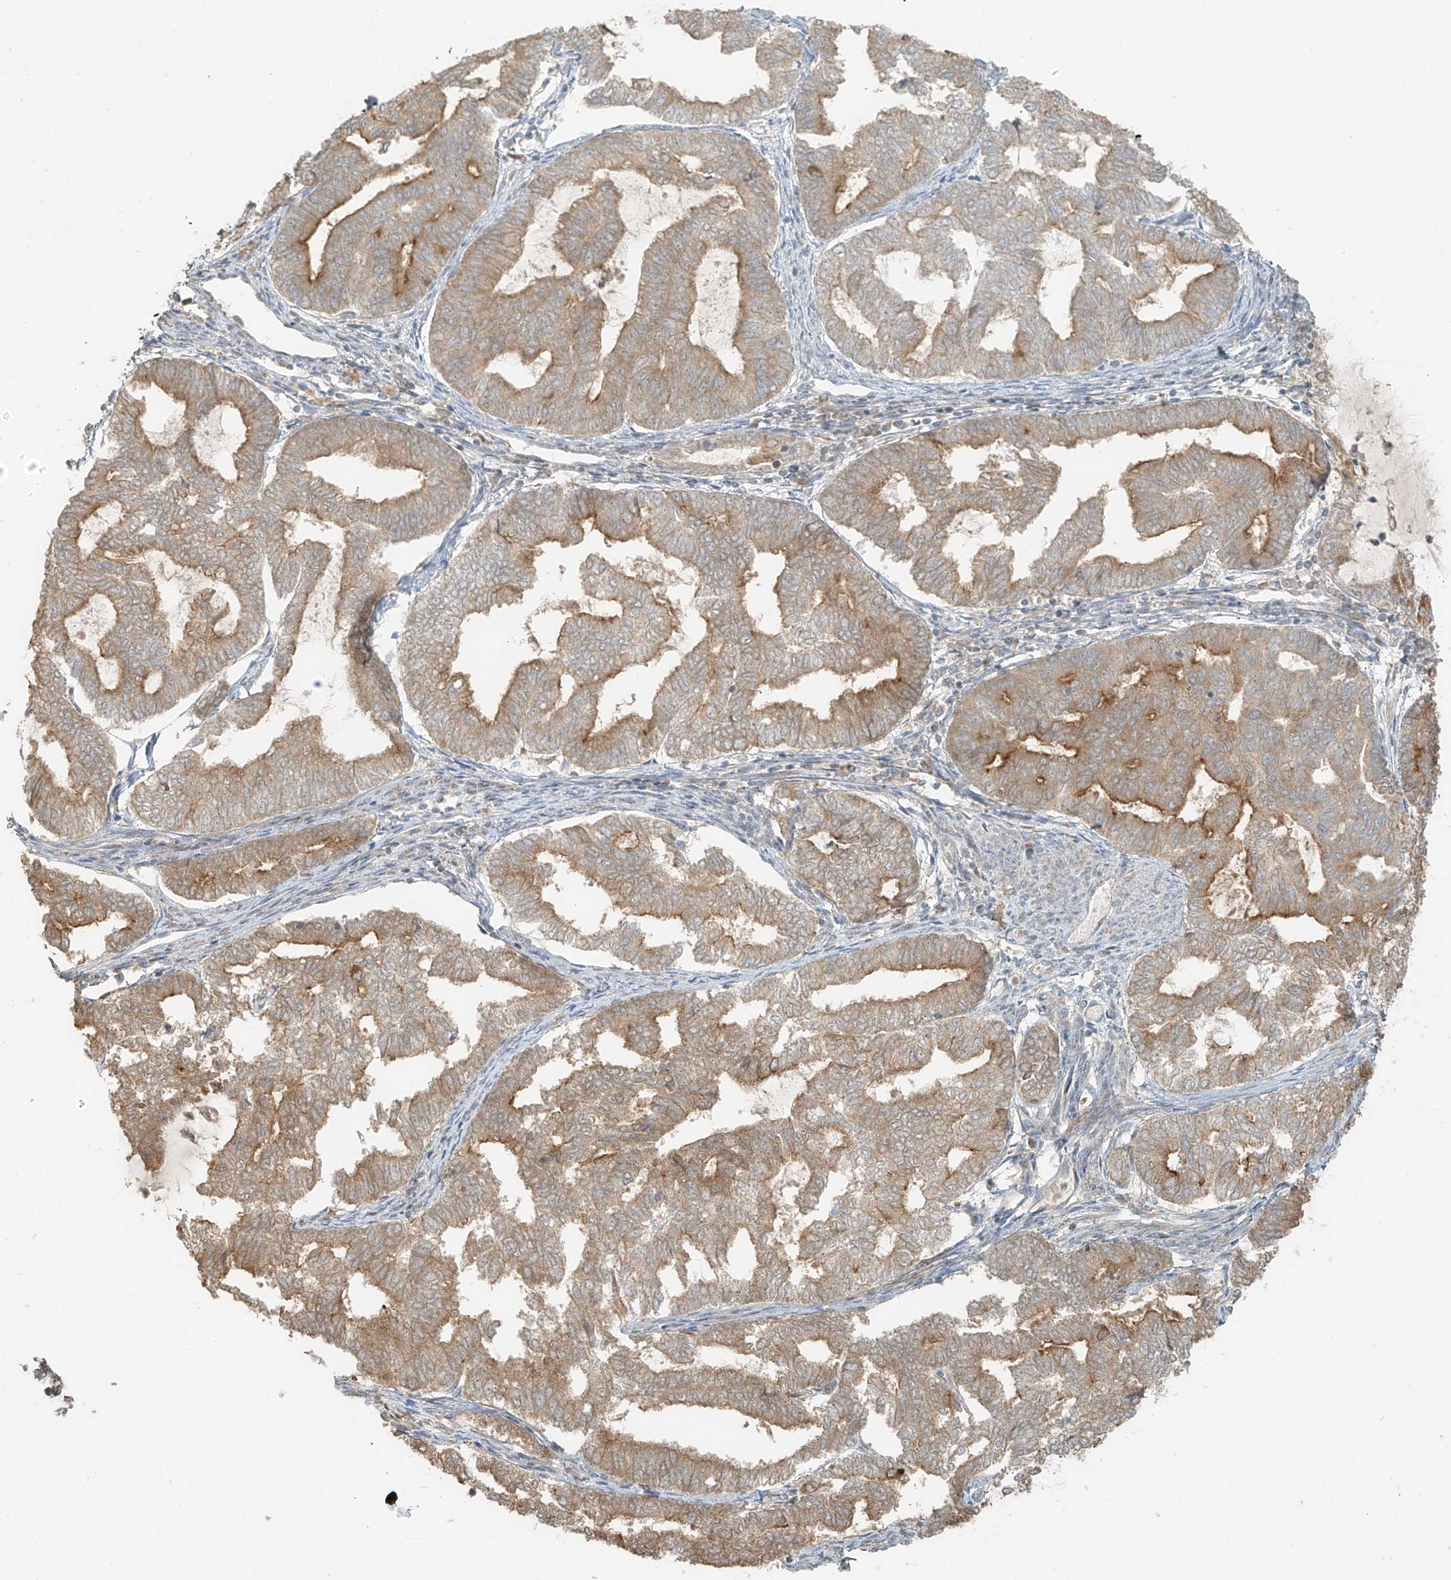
{"staining": {"intensity": "weak", "quantity": ">75%", "location": "cytoplasmic/membranous"}, "tissue": "endometrial cancer", "cell_type": "Tumor cells", "image_type": "cancer", "snomed": [{"axis": "morphology", "description": "Adenocarcinoma, NOS"}, {"axis": "topography", "description": "Endometrium"}], "caption": "Tumor cells reveal weak cytoplasmic/membranous staining in approximately >75% of cells in endometrial cancer (adenocarcinoma).", "gene": "ANKZF1", "patient": {"sex": "female", "age": 79}}